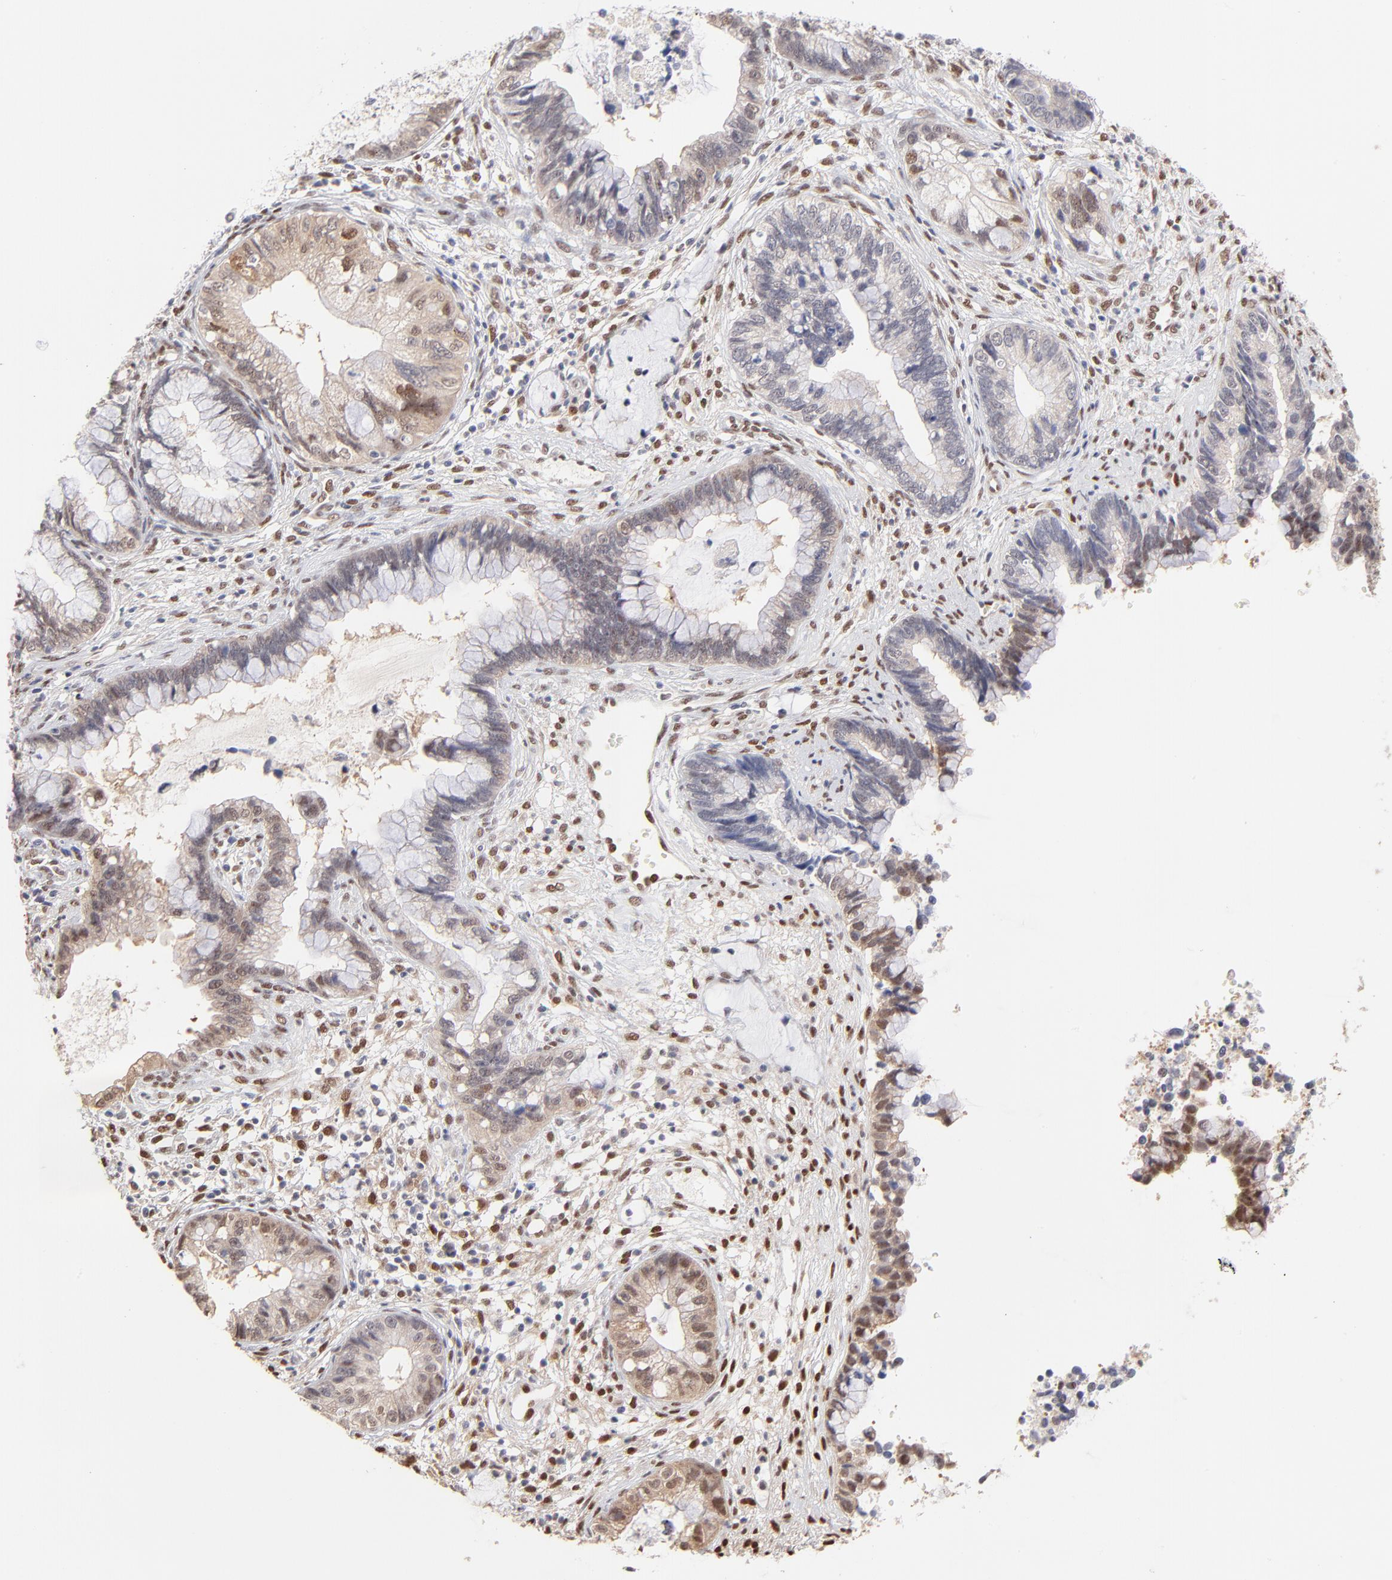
{"staining": {"intensity": "moderate", "quantity": "<25%", "location": "nuclear"}, "tissue": "cervical cancer", "cell_type": "Tumor cells", "image_type": "cancer", "snomed": [{"axis": "morphology", "description": "Adenocarcinoma, NOS"}, {"axis": "topography", "description": "Cervix"}], "caption": "The micrograph demonstrates staining of cervical cancer, revealing moderate nuclear protein staining (brown color) within tumor cells.", "gene": "STAT3", "patient": {"sex": "female", "age": 44}}